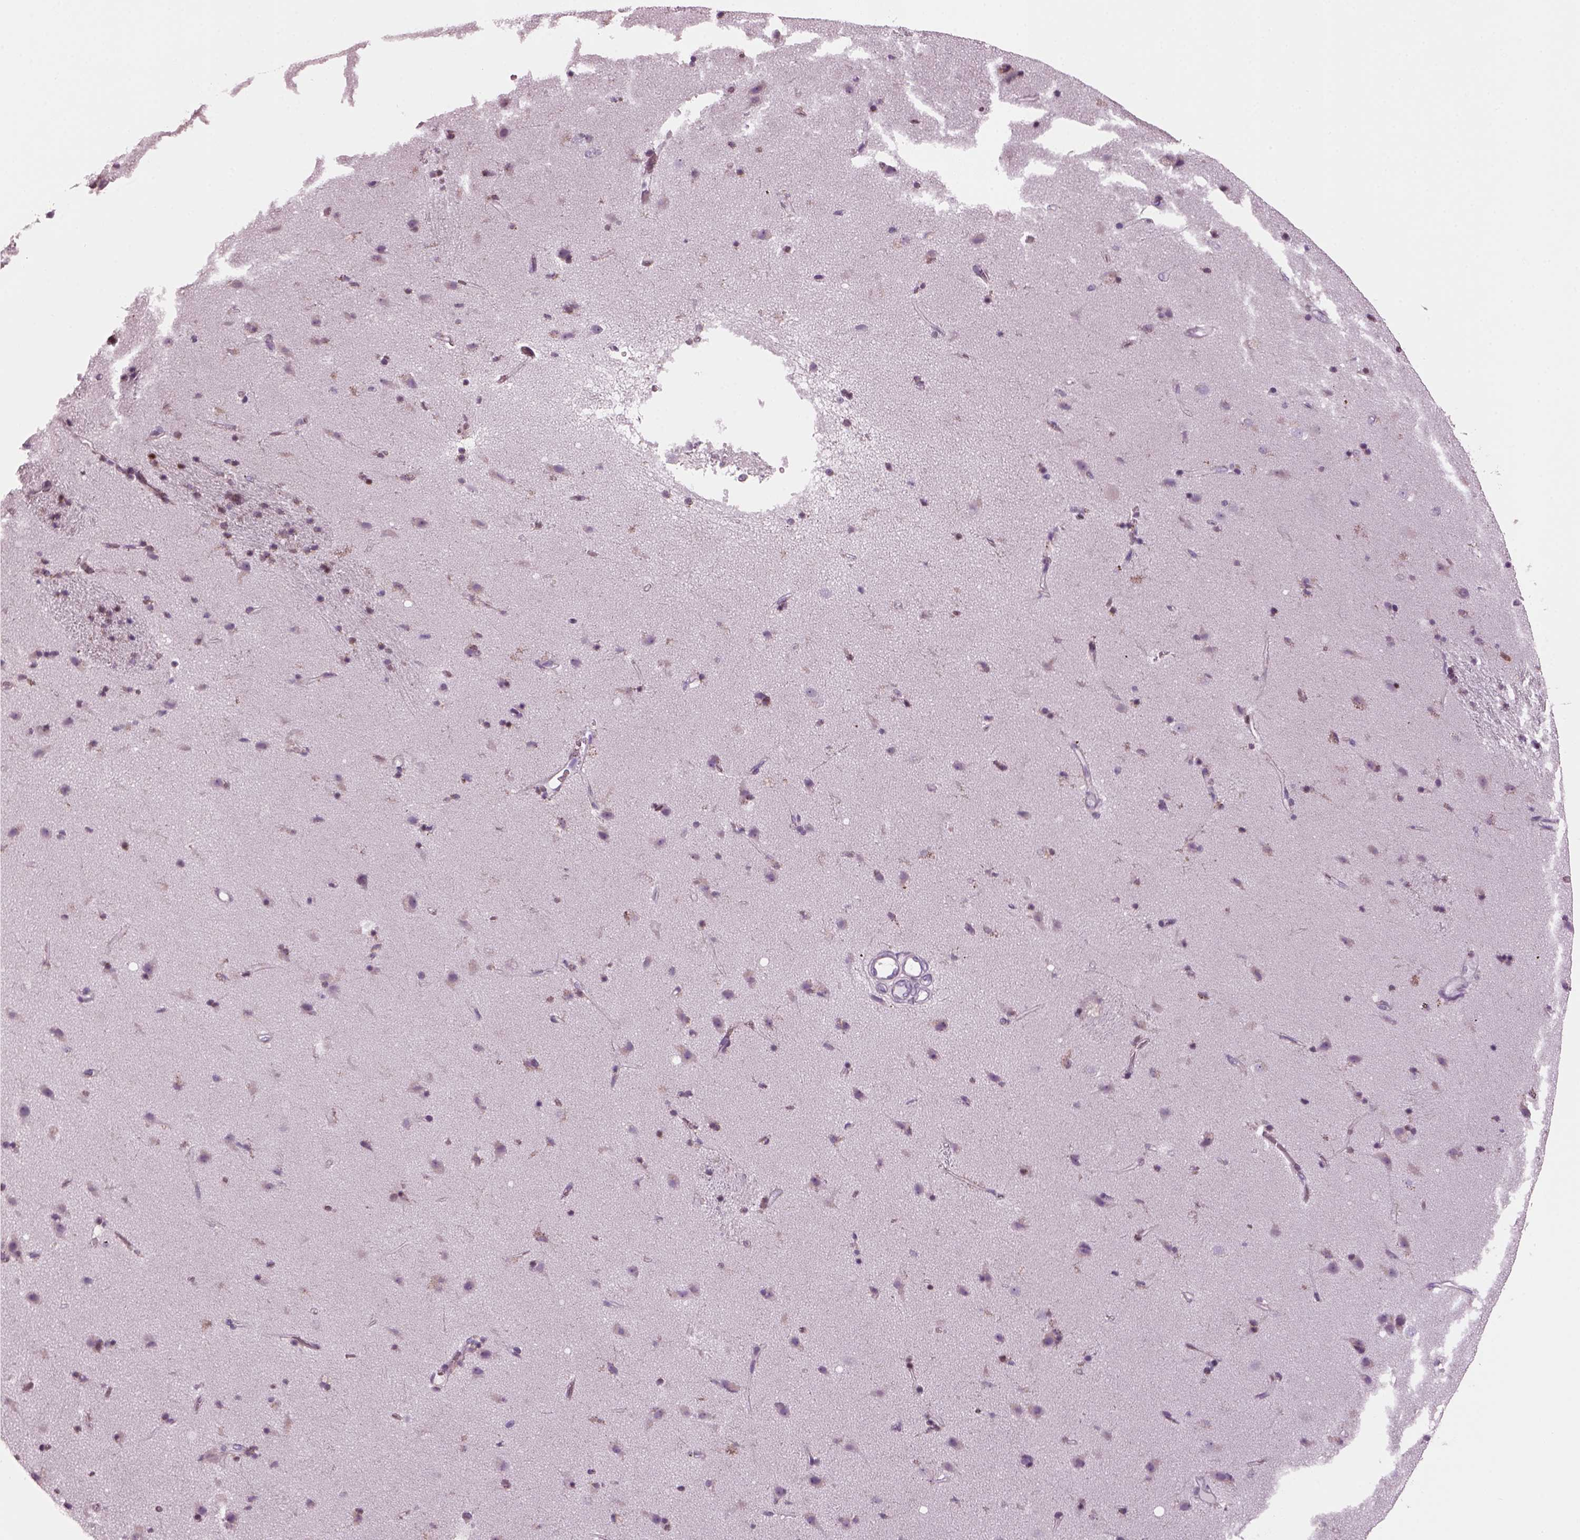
{"staining": {"intensity": "negative", "quantity": "none", "location": "none"}, "tissue": "caudate", "cell_type": "Glial cells", "image_type": "normal", "snomed": [{"axis": "morphology", "description": "Normal tissue, NOS"}, {"axis": "topography", "description": "Lateral ventricle wall"}], "caption": "The image exhibits no significant staining in glial cells of caudate. (Brightfield microscopy of DAB IHC at high magnification).", "gene": "PRR9", "patient": {"sex": "female", "age": 71}}